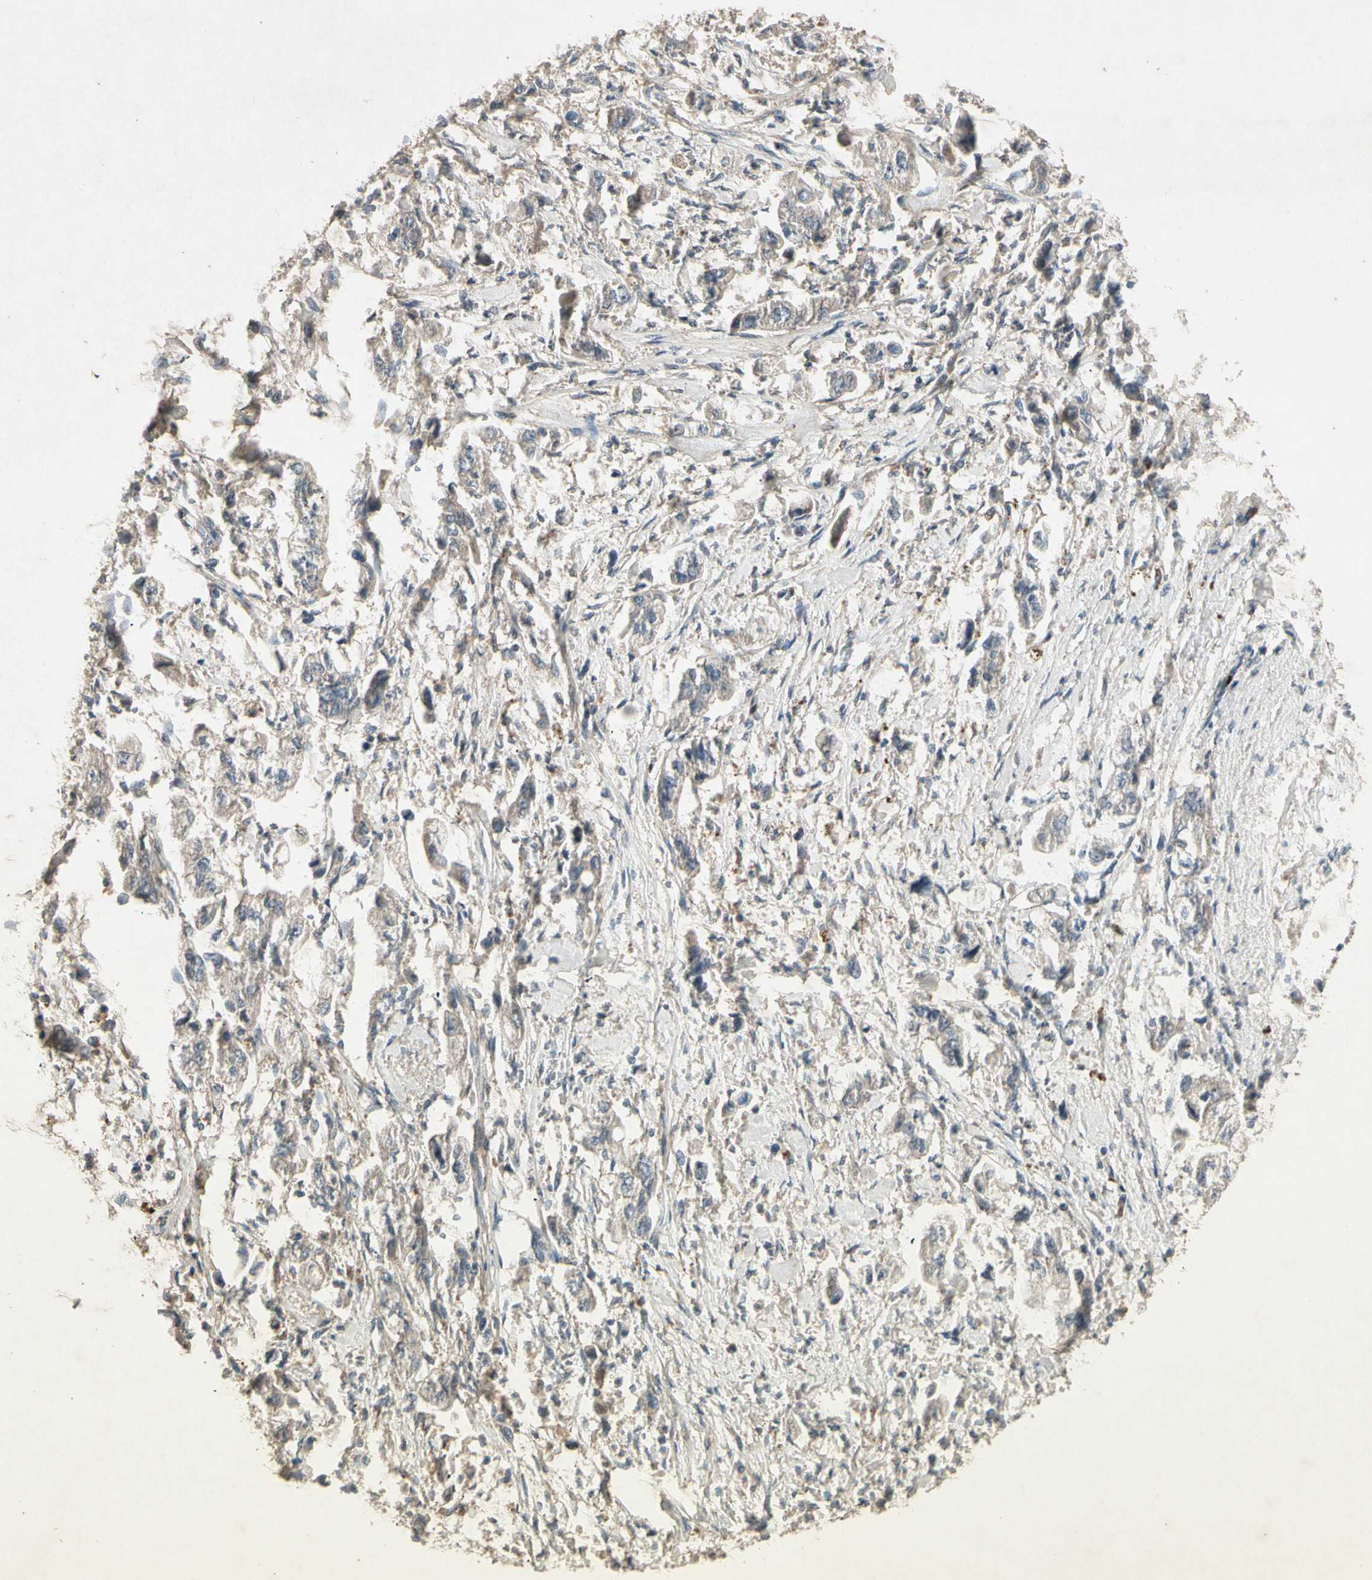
{"staining": {"intensity": "weak", "quantity": "25%-75%", "location": "cytoplasmic/membranous"}, "tissue": "stomach cancer", "cell_type": "Tumor cells", "image_type": "cancer", "snomed": [{"axis": "morphology", "description": "Adenocarcinoma, NOS"}, {"axis": "topography", "description": "Stomach"}], "caption": "The image reveals a brown stain indicating the presence of a protein in the cytoplasmic/membranous of tumor cells in adenocarcinoma (stomach). Immunohistochemistry (ihc) stains the protein in brown and the nuclei are stained blue.", "gene": "GPLD1", "patient": {"sex": "male", "age": 62}}